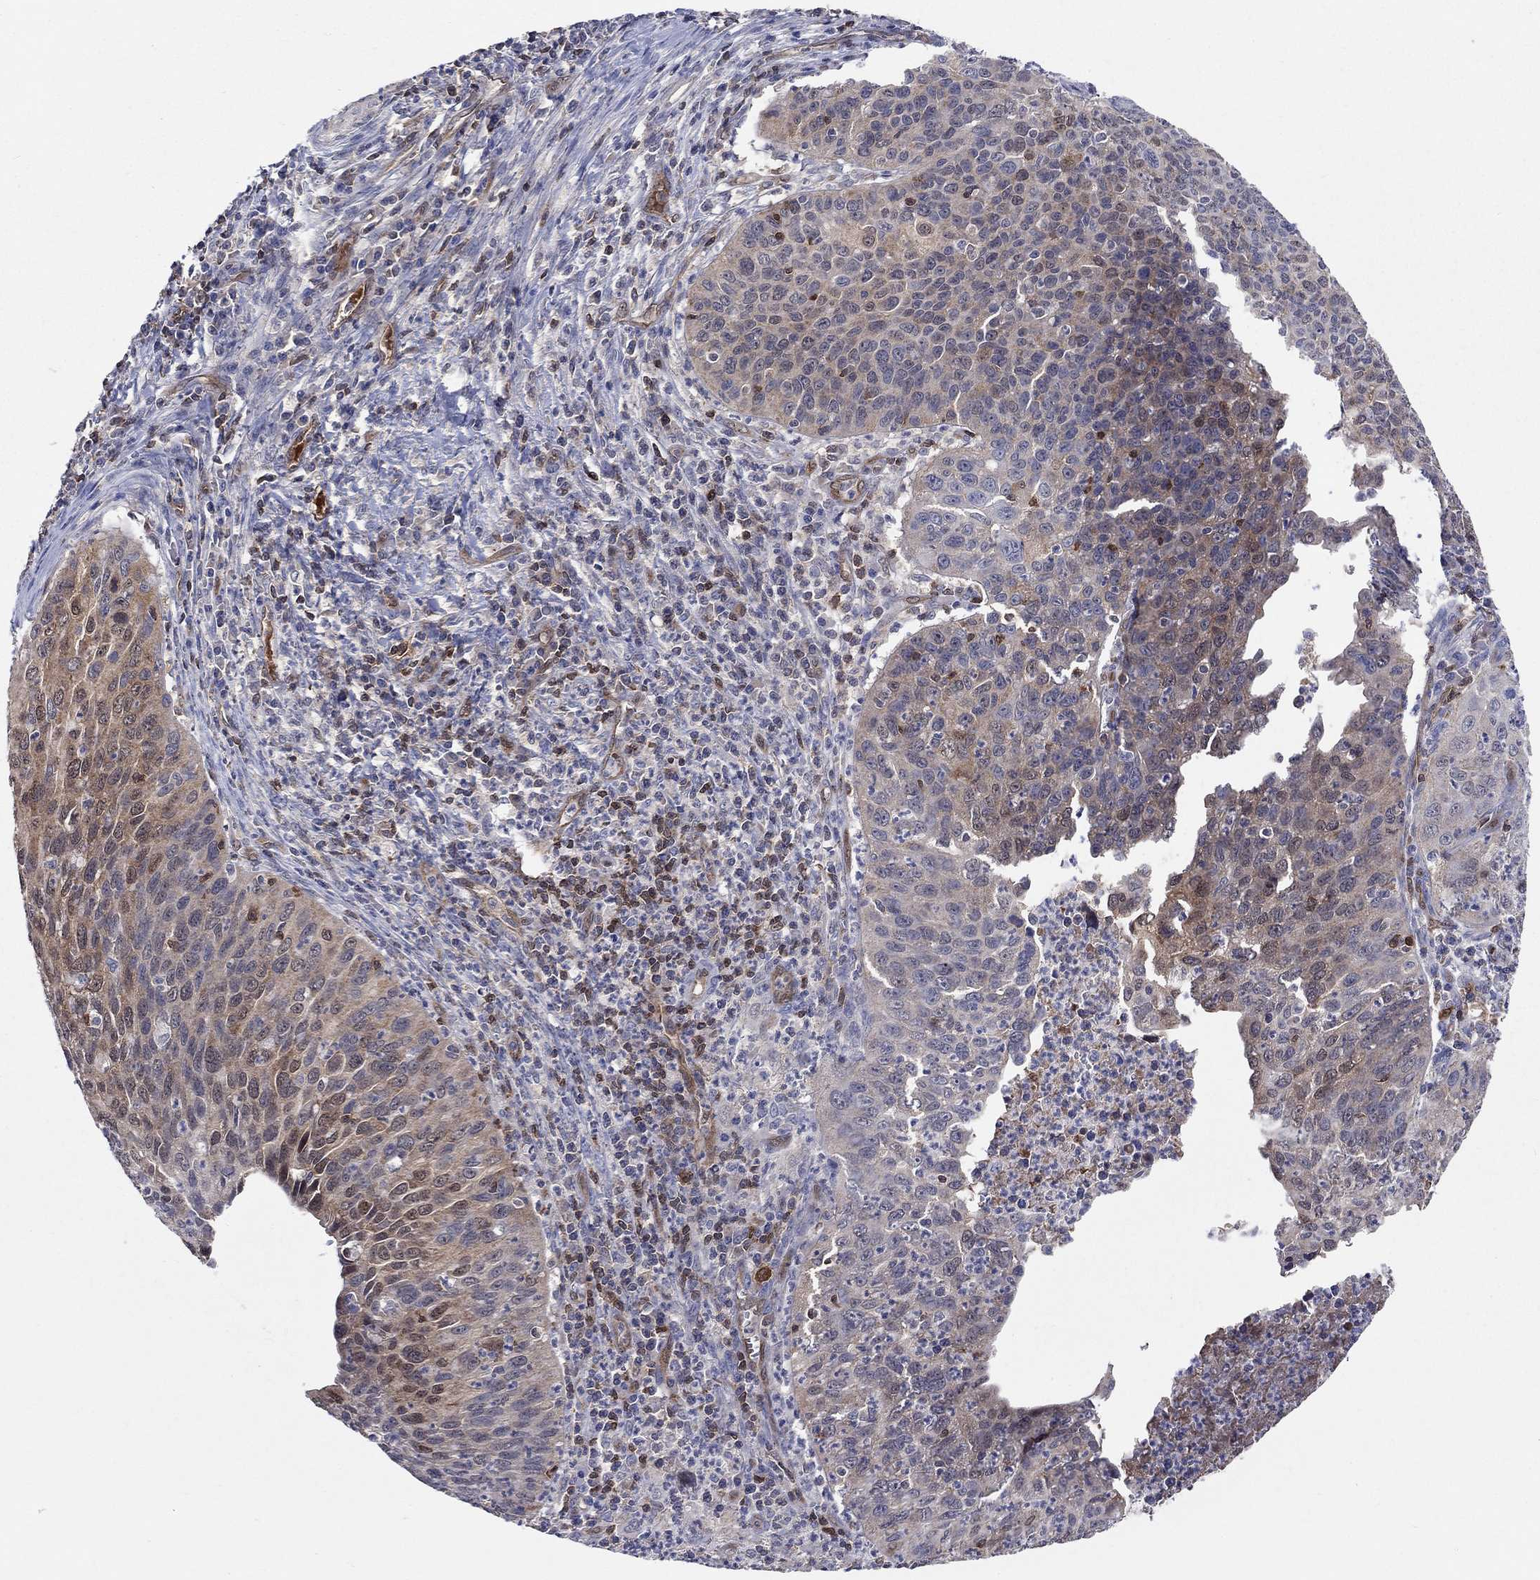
{"staining": {"intensity": "weak", "quantity": "25%-75%", "location": "cytoplasmic/membranous,nuclear"}, "tissue": "cervical cancer", "cell_type": "Tumor cells", "image_type": "cancer", "snomed": [{"axis": "morphology", "description": "Squamous cell carcinoma, NOS"}, {"axis": "topography", "description": "Cervix"}], "caption": "Cervical squamous cell carcinoma stained with a protein marker demonstrates weak staining in tumor cells.", "gene": "AGFG2", "patient": {"sex": "female", "age": 26}}